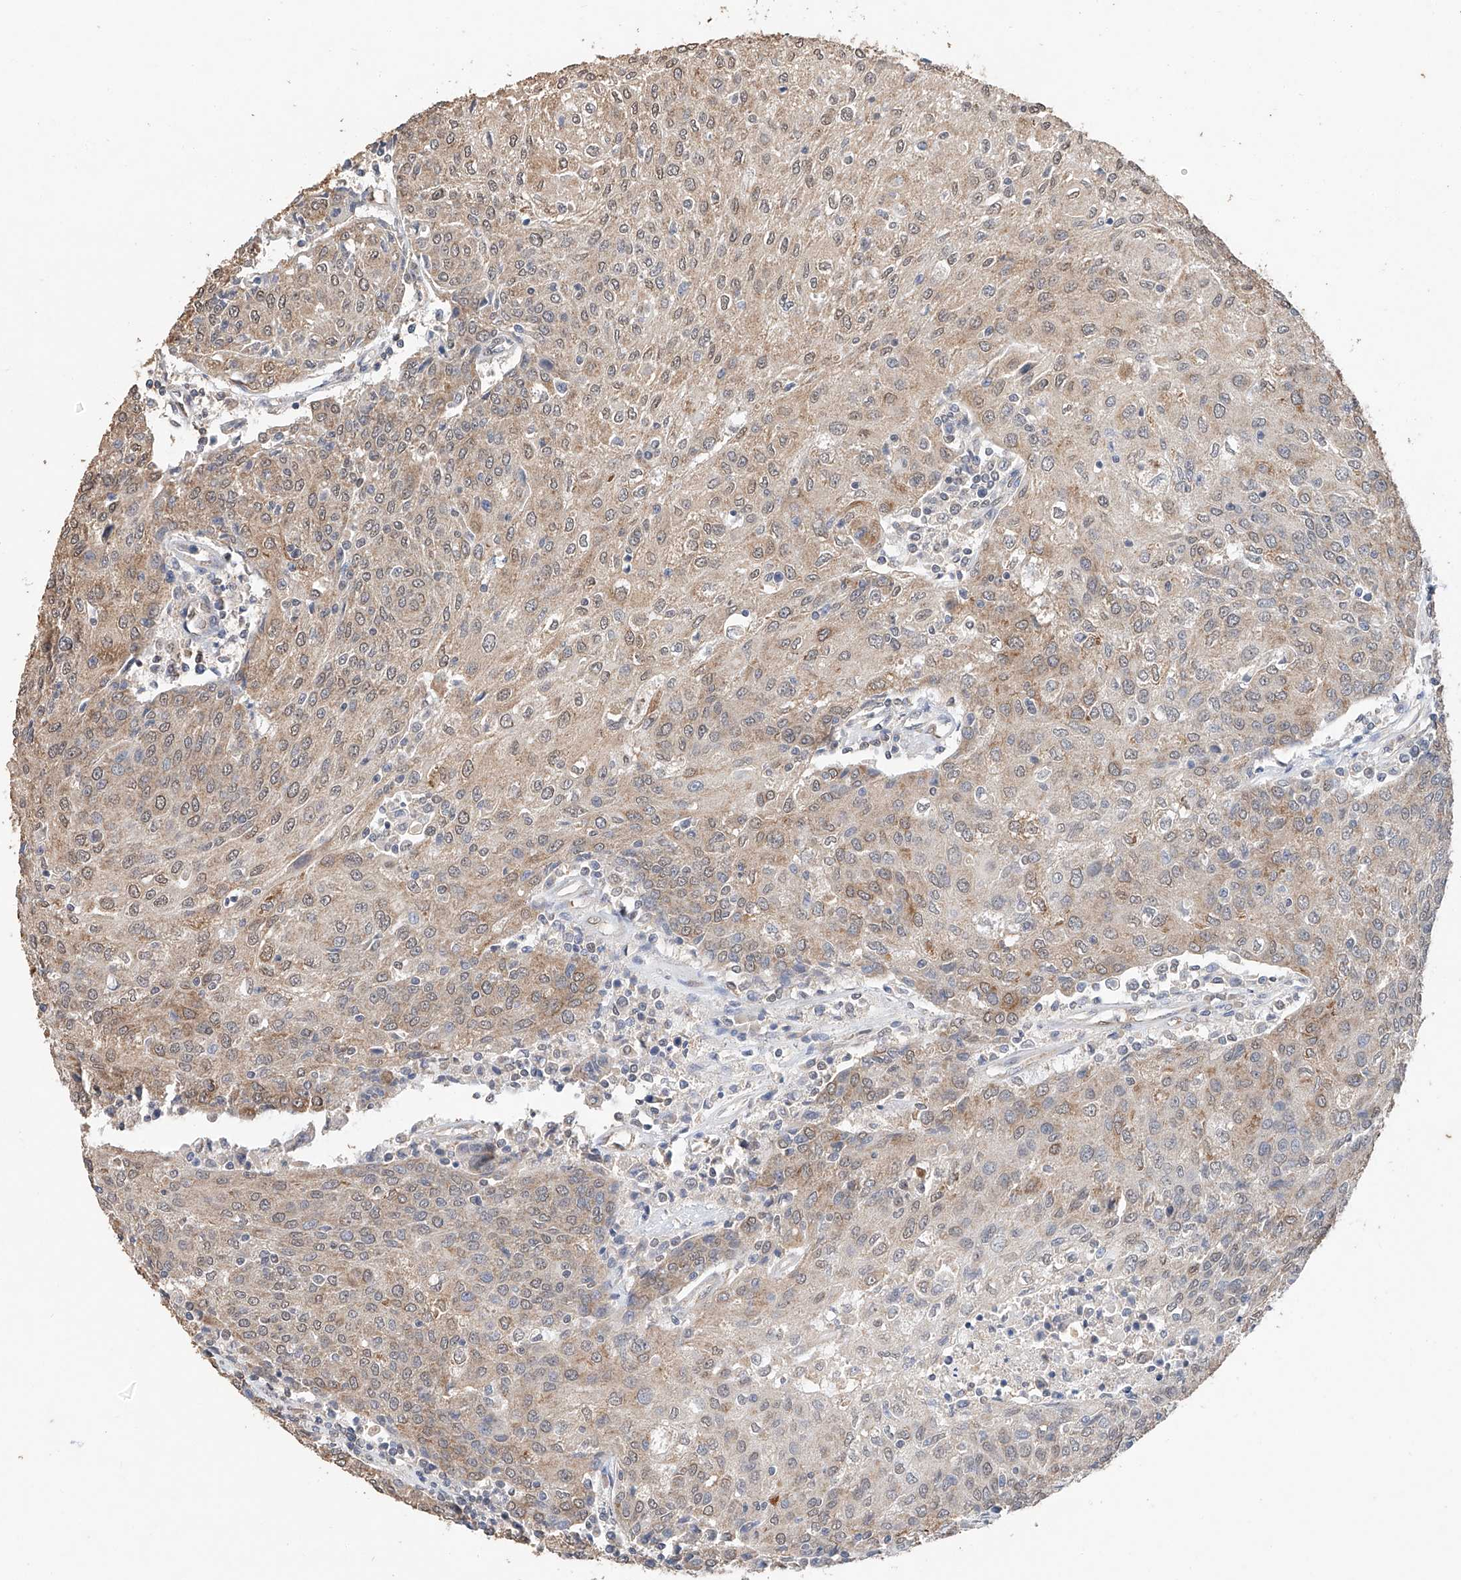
{"staining": {"intensity": "moderate", "quantity": "25%-75%", "location": "cytoplasmic/membranous"}, "tissue": "urothelial cancer", "cell_type": "Tumor cells", "image_type": "cancer", "snomed": [{"axis": "morphology", "description": "Urothelial carcinoma, High grade"}, {"axis": "topography", "description": "Urinary bladder"}], "caption": "The image demonstrates staining of urothelial carcinoma (high-grade), revealing moderate cytoplasmic/membranous protein expression (brown color) within tumor cells.", "gene": "CERS4", "patient": {"sex": "female", "age": 85}}